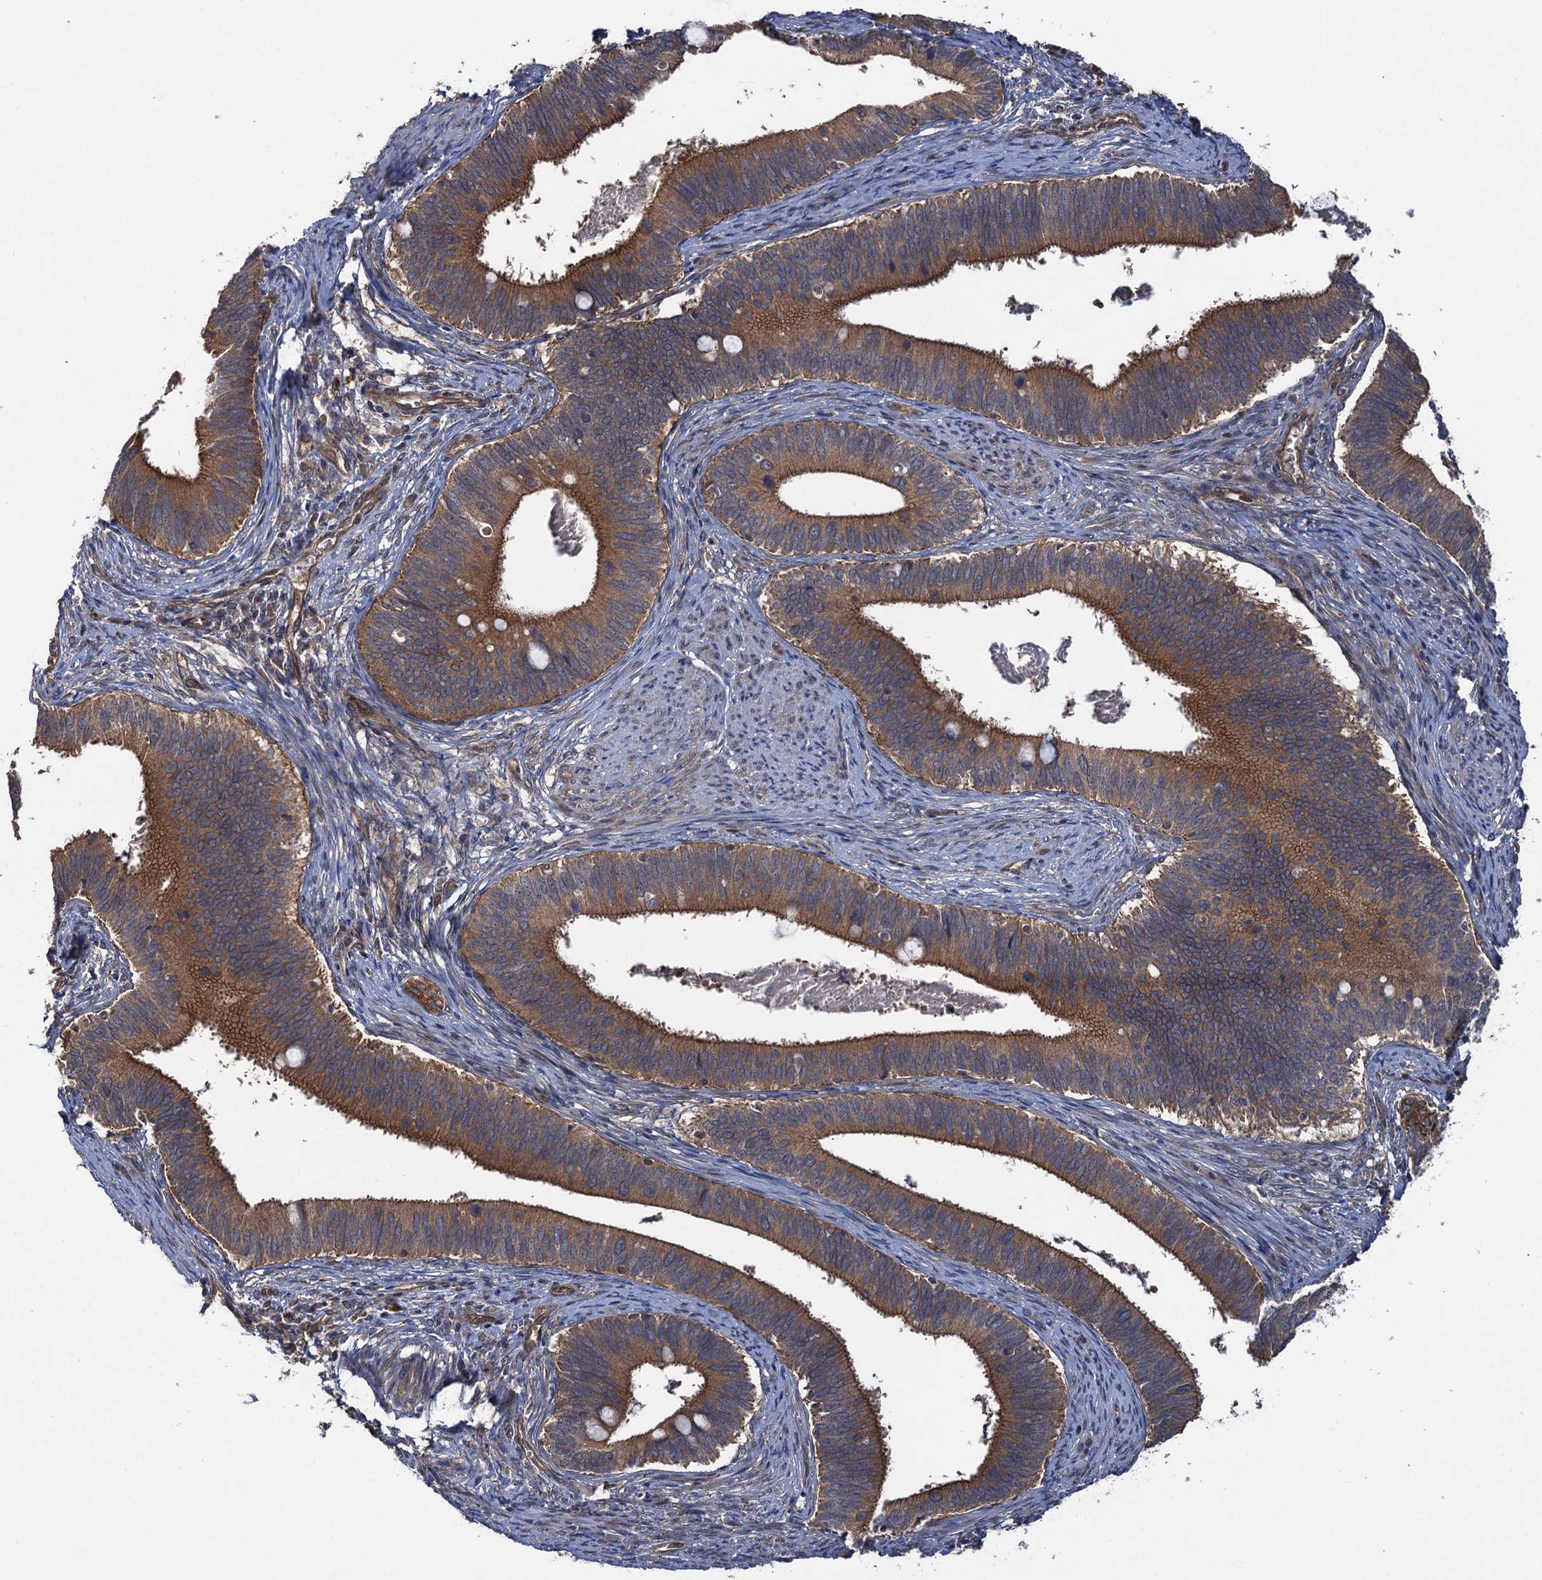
{"staining": {"intensity": "strong", "quantity": ">75%", "location": "cytoplasmic/membranous"}, "tissue": "cervical cancer", "cell_type": "Tumor cells", "image_type": "cancer", "snomed": [{"axis": "morphology", "description": "Adenocarcinoma, NOS"}, {"axis": "topography", "description": "Cervix"}], "caption": "Strong cytoplasmic/membranous staining is seen in approximately >75% of tumor cells in adenocarcinoma (cervical).", "gene": "HAUS1", "patient": {"sex": "female", "age": 42}}